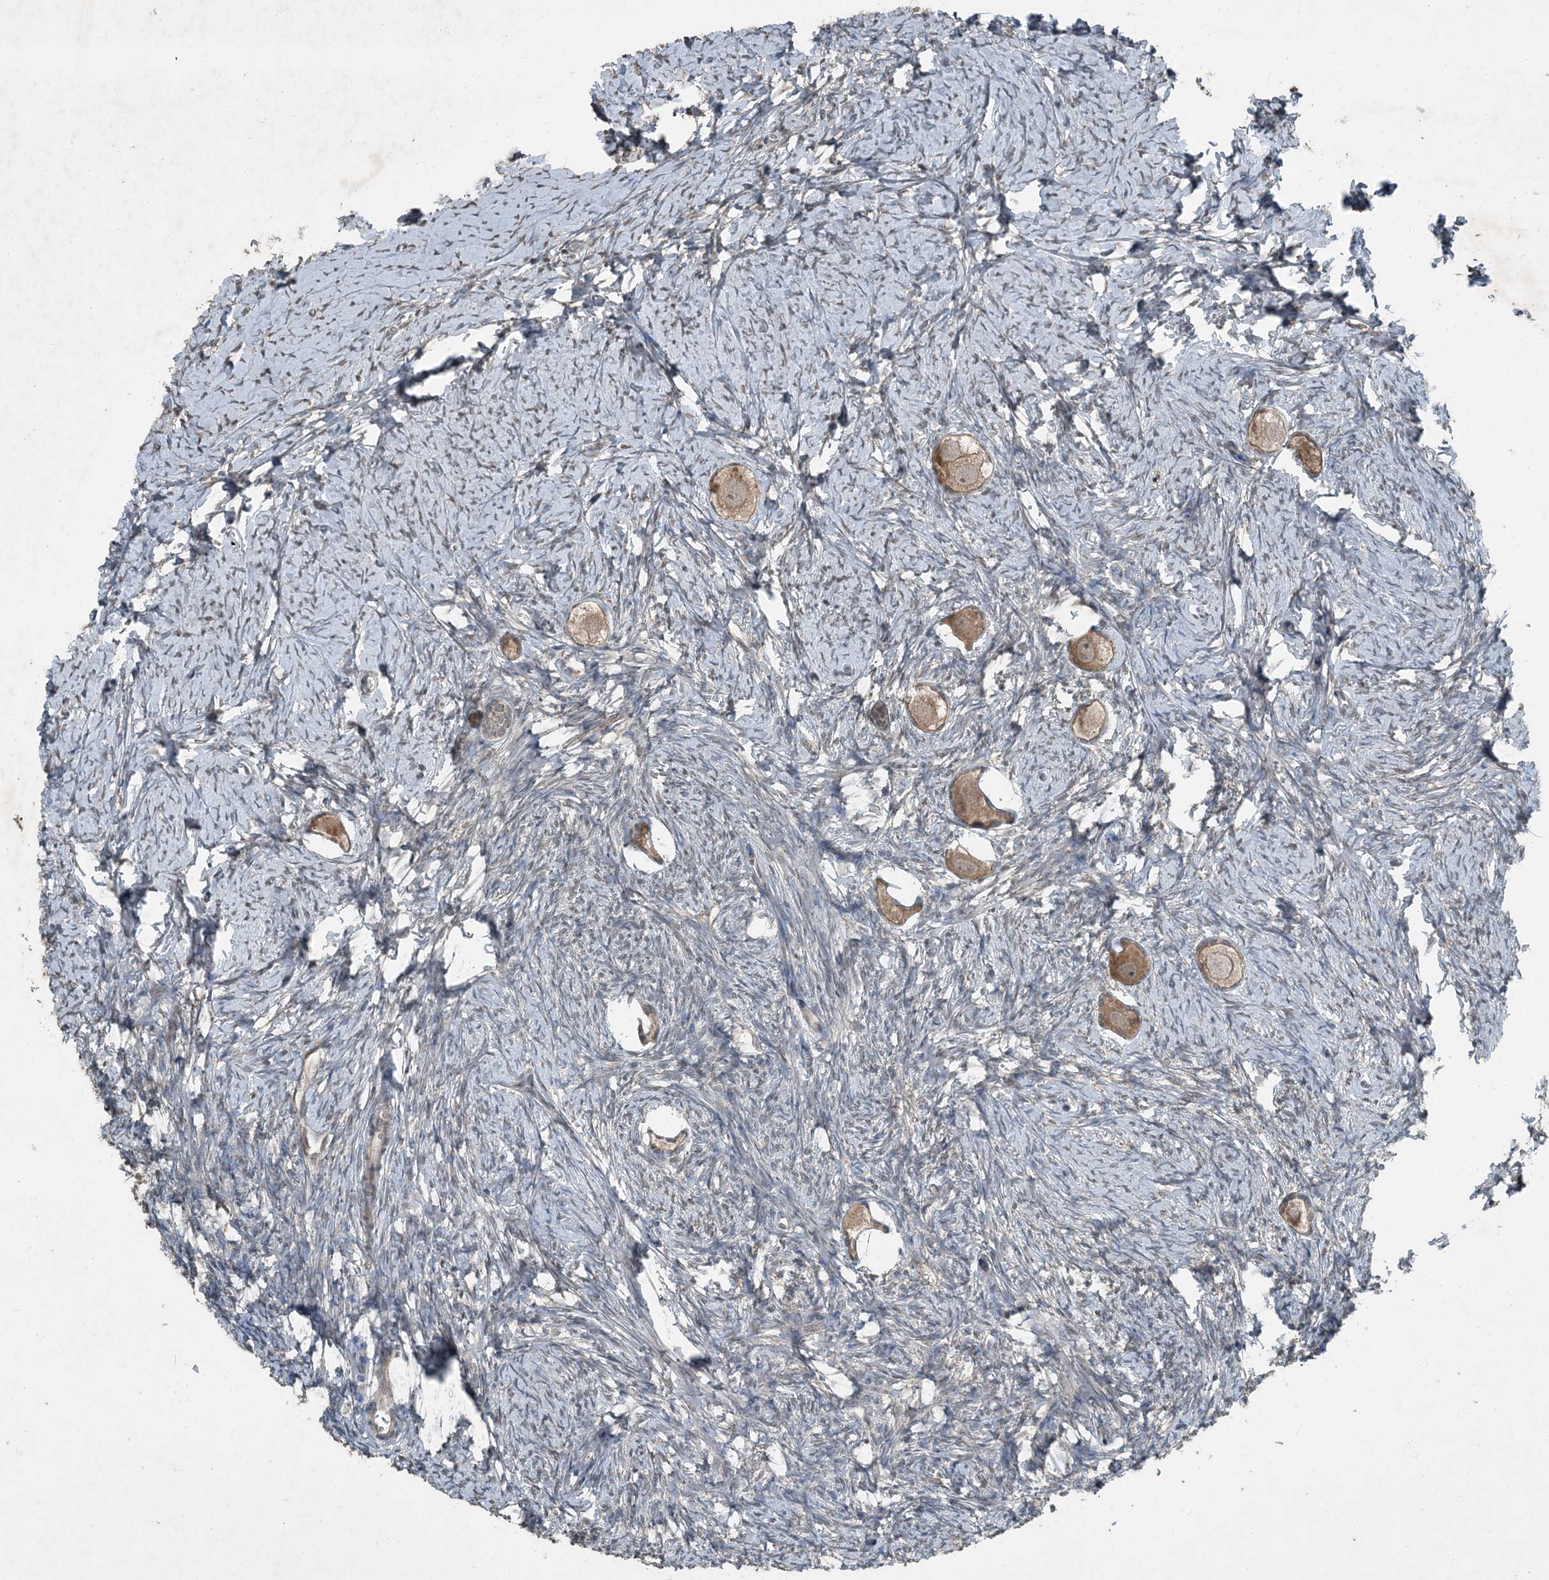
{"staining": {"intensity": "moderate", "quantity": ">75%", "location": "cytoplasmic/membranous"}, "tissue": "ovary", "cell_type": "Follicle cells", "image_type": "normal", "snomed": [{"axis": "morphology", "description": "Normal tissue, NOS"}, {"axis": "topography", "description": "Ovary"}], "caption": "IHC (DAB (3,3'-diaminobenzidine)) staining of benign human ovary demonstrates moderate cytoplasmic/membranous protein expression in approximately >75% of follicle cells. (IHC, brightfield microscopy, high magnification).", "gene": "MDN1", "patient": {"sex": "female", "age": 27}}